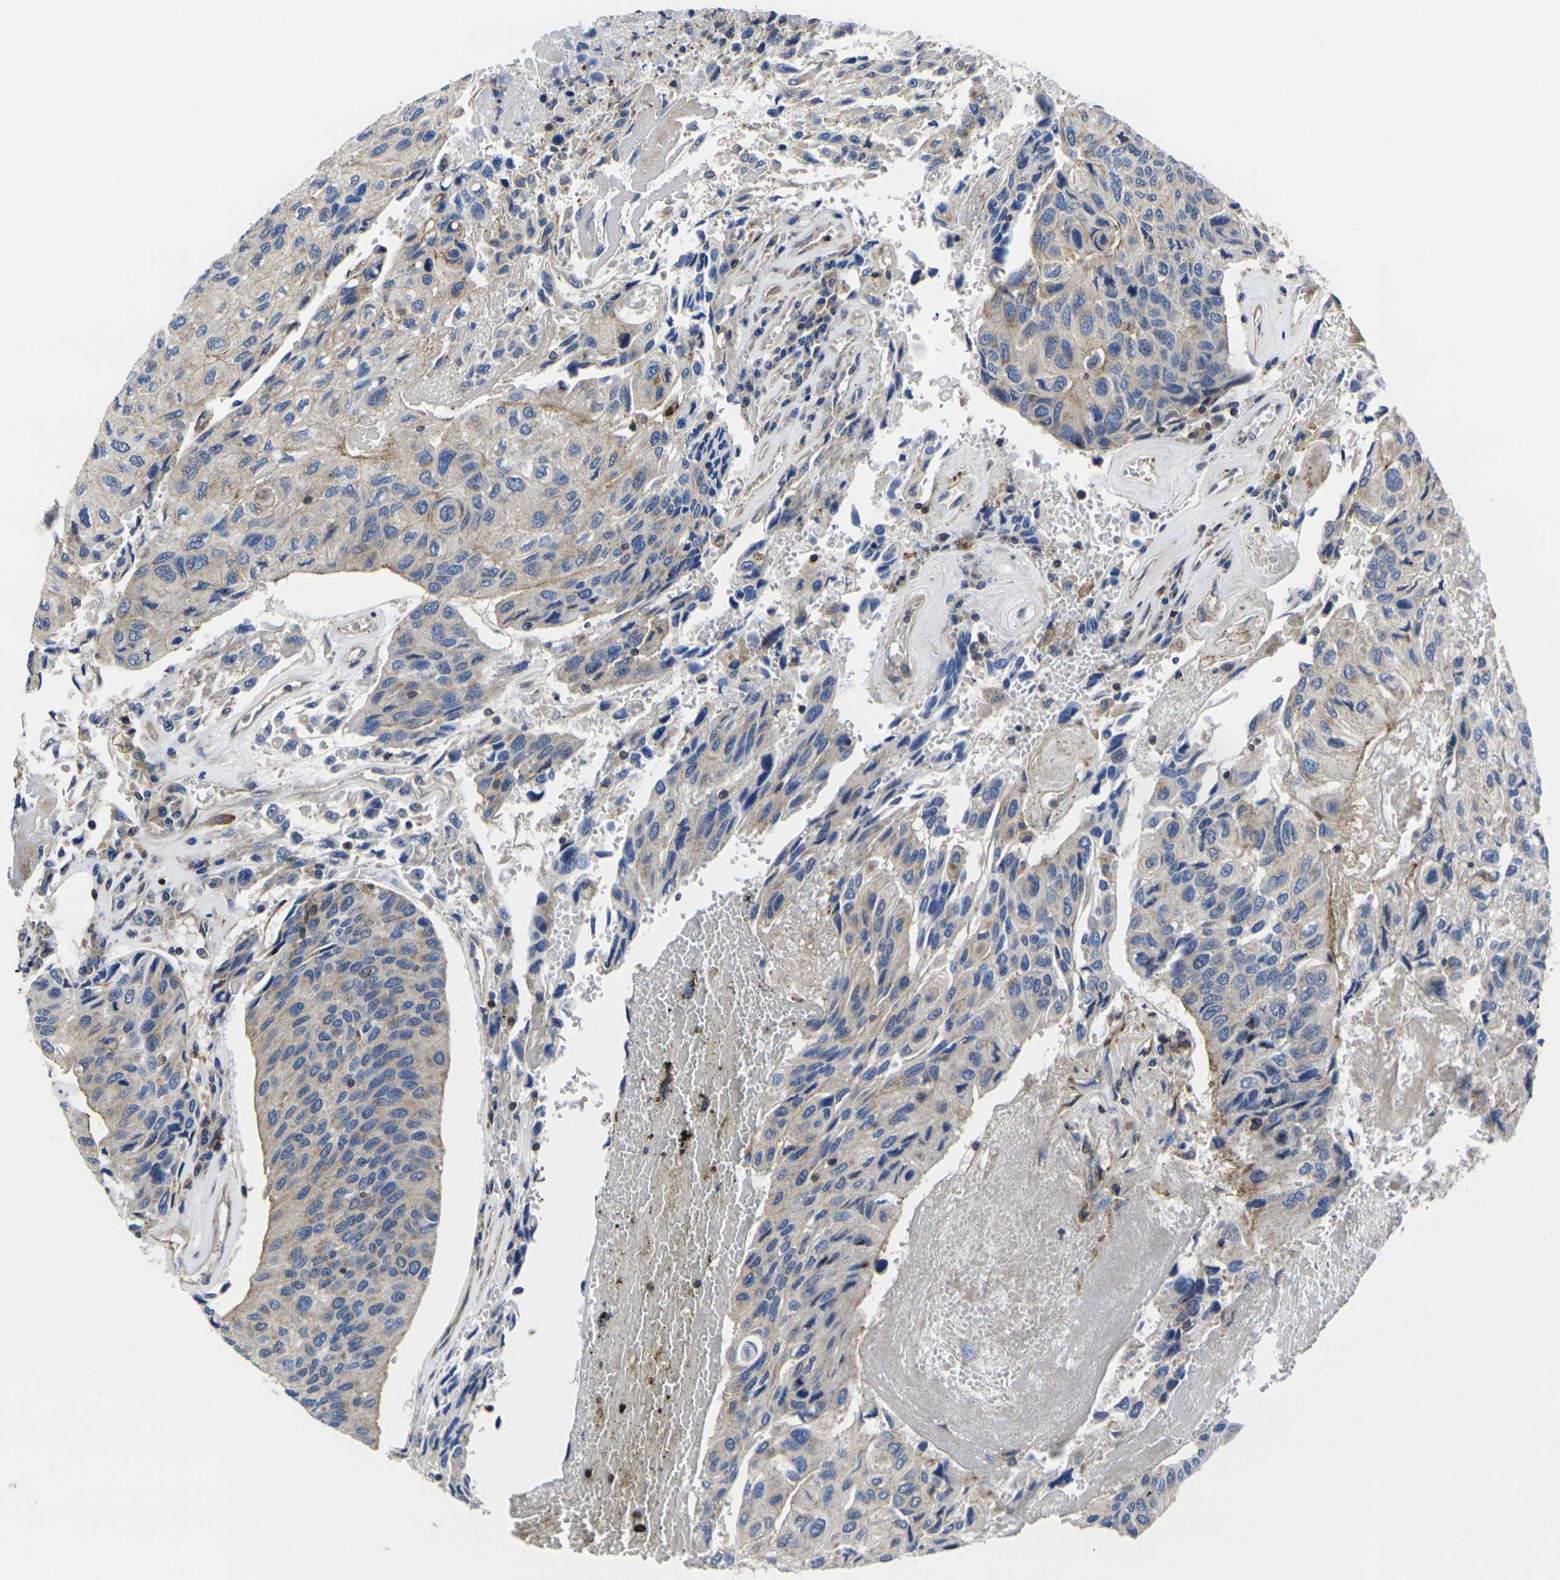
{"staining": {"intensity": "moderate", "quantity": "25%-75%", "location": "cytoplasmic/membranous"}, "tissue": "urothelial cancer", "cell_type": "Tumor cells", "image_type": "cancer", "snomed": [{"axis": "morphology", "description": "Urothelial carcinoma, High grade"}, {"axis": "topography", "description": "Urinary bladder"}], "caption": "DAB immunohistochemical staining of high-grade urothelial carcinoma shows moderate cytoplasmic/membranous protein staining in about 25%-75% of tumor cells.", "gene": "GPR4", "patient": {"sex": "female", "age": 85}}